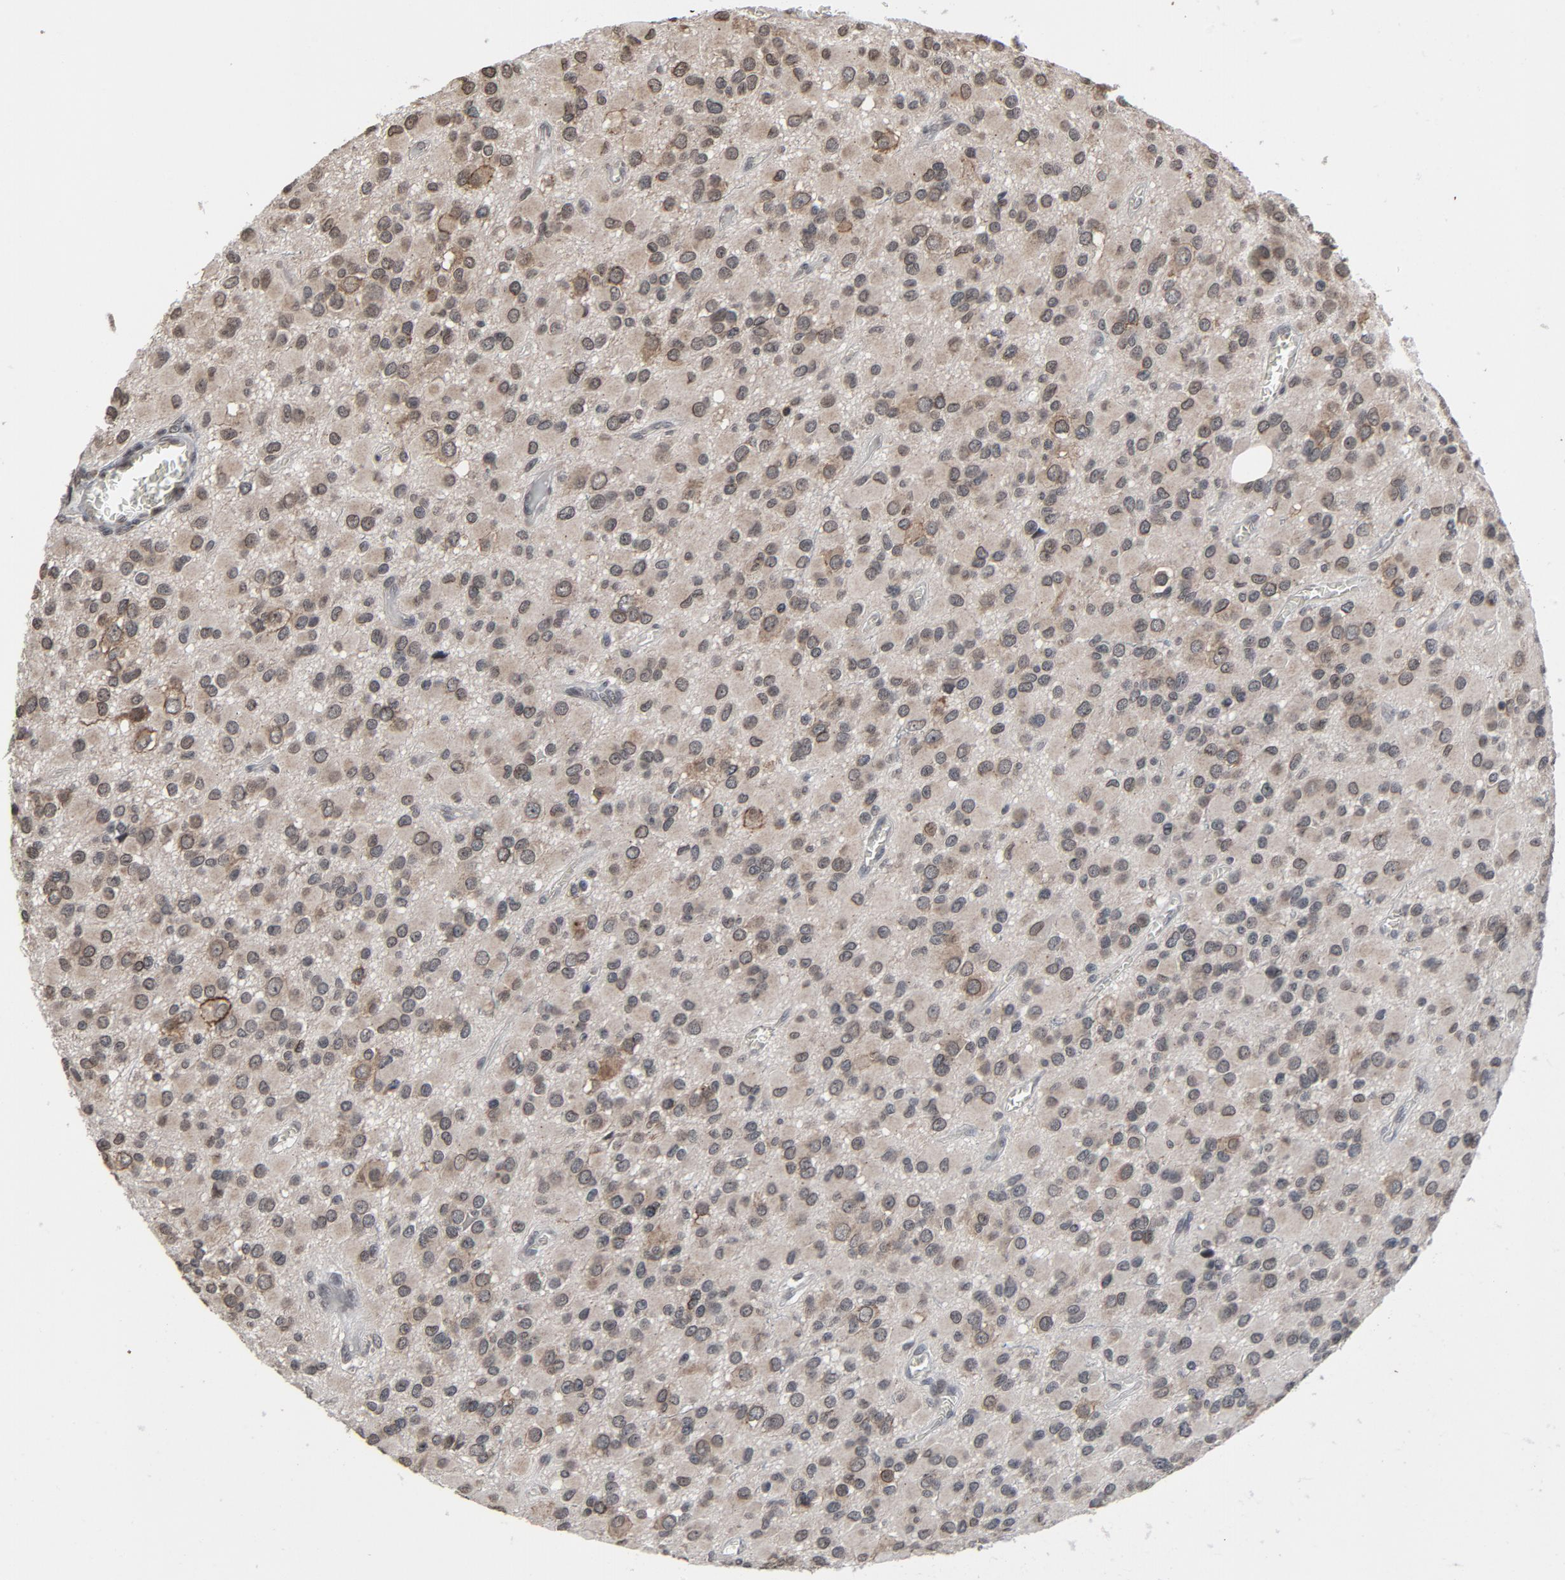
{"staining": {"intensity": "moderate", "quantity": "25%-75%", "location": "cytoplasmic/membranous,nuclear"}, "tissue": "glioma", "cell_type": "Tumor cells", "image_type": "cancer", "snomed": [{"axis": "morphology", "description": "Glioma, malignant, Low grade"}, {"axis": "topography", "description": "Brain"}], "caption": "IHC staining of malignant glioma (low-grade), which reveals medium levels of moderate cytoplasmic/membranous and nuclear staining in about 25%-75% of tumor cells indicating moderate cytoplasmic/membranous and nuclear protein staining. The staining was performed using DAB (3,3'-diaminobenzidine) (brown) for protein detection and nuclei were counterstained in hematoxylin (blue).", "gene": "POM121", "patient": {"sex": "male", "age": 42}}